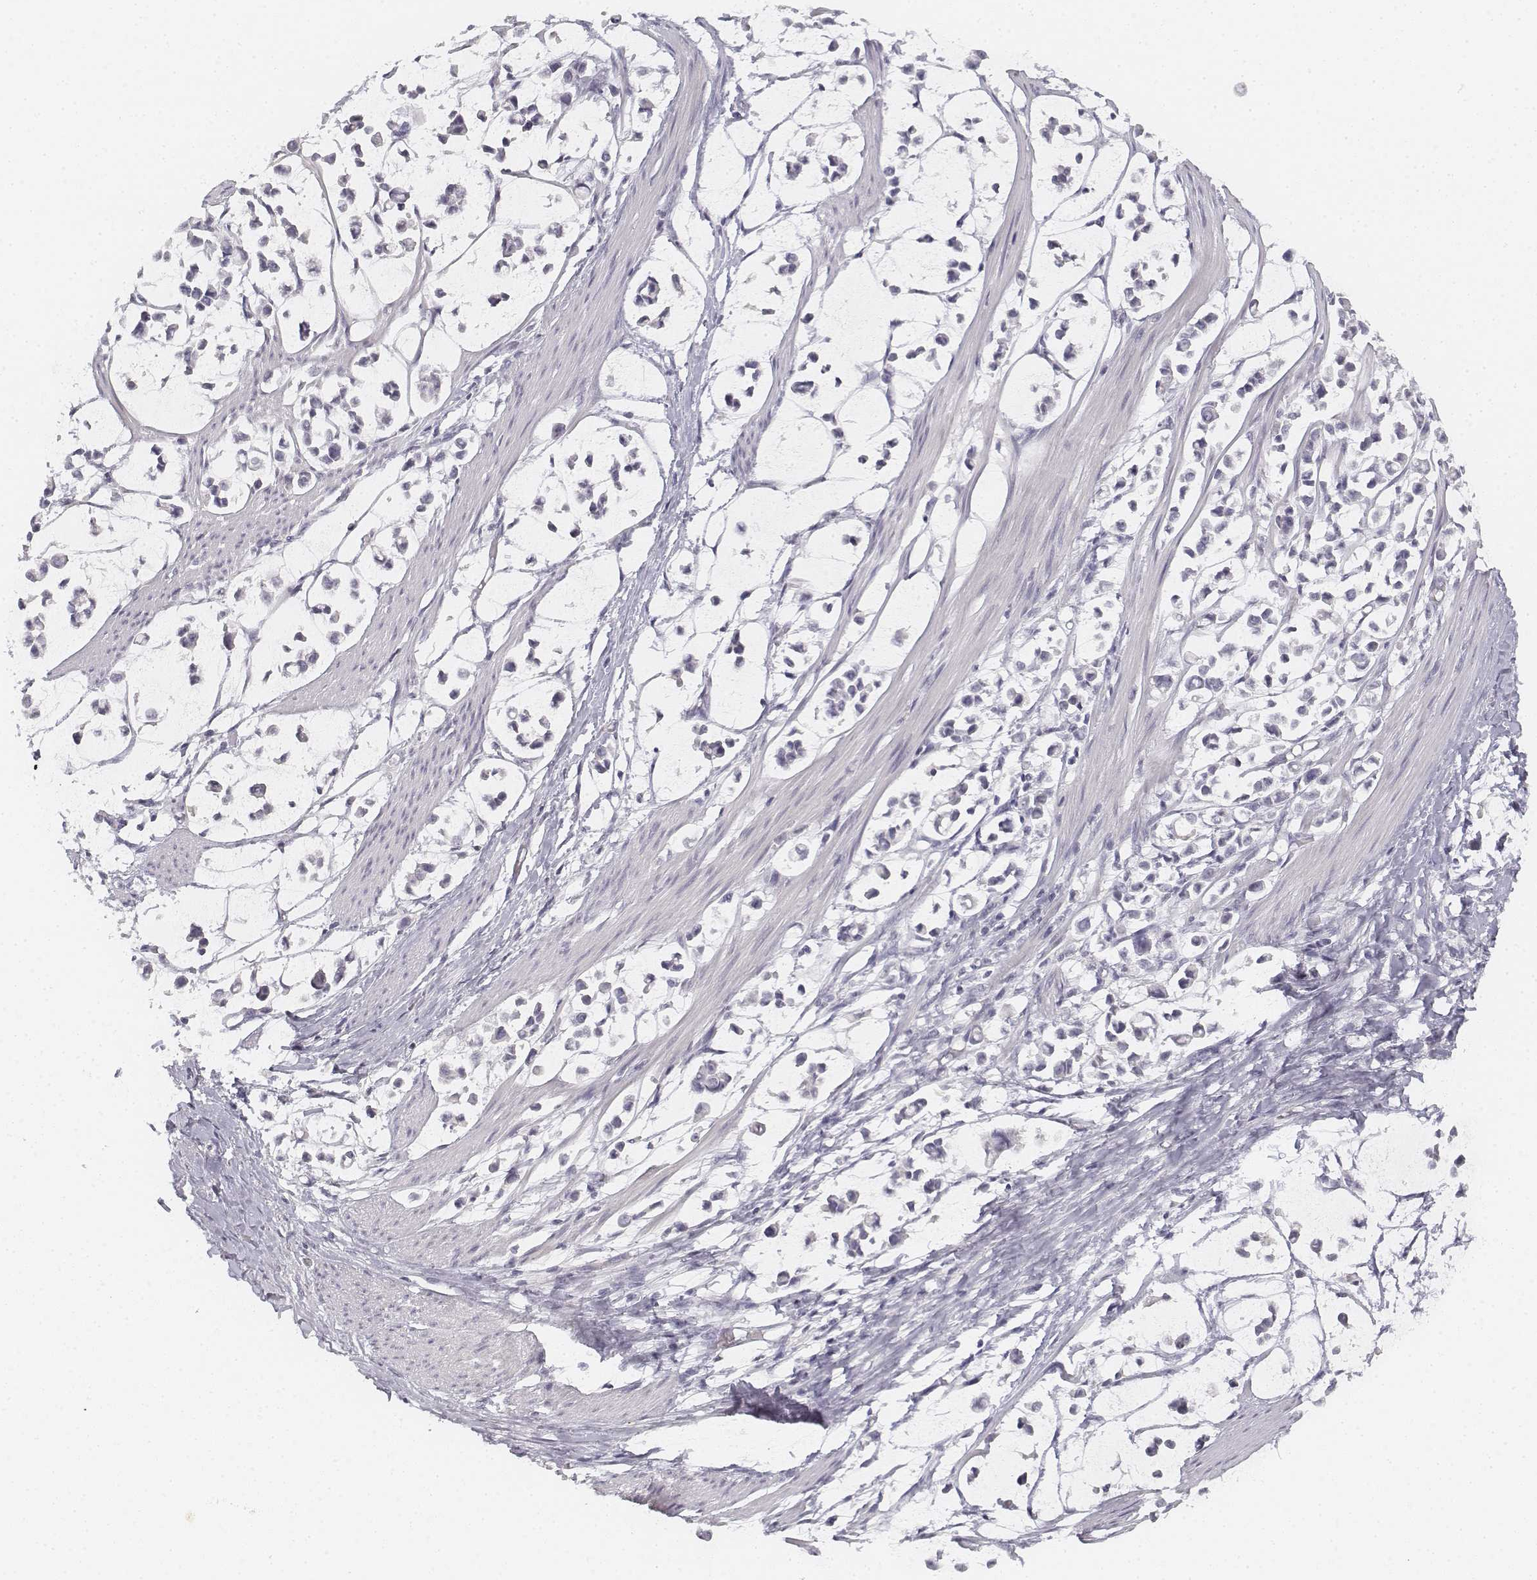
{"staining": {"intensity": "negative", "quantity": "none", "location": "none"}, "tissue": "stomach cancer", "cell_type": "Tumor cells", "image_type": "cancer", "snomed": [{"axis": "morphology", "description": "Adenocarcinoma, NOS"}, {"axis": "topography", "description": "Stomach"}], "caption": "Immunohistochemical staining of human stomach cancer exhibits no significant positivity in tumor cells. (Brightfield microscopy of DAB immunohistochemistry (IHC) at high magnification).", "gene": "DSG4", "patient": {"sex": "male", "age": 82}}